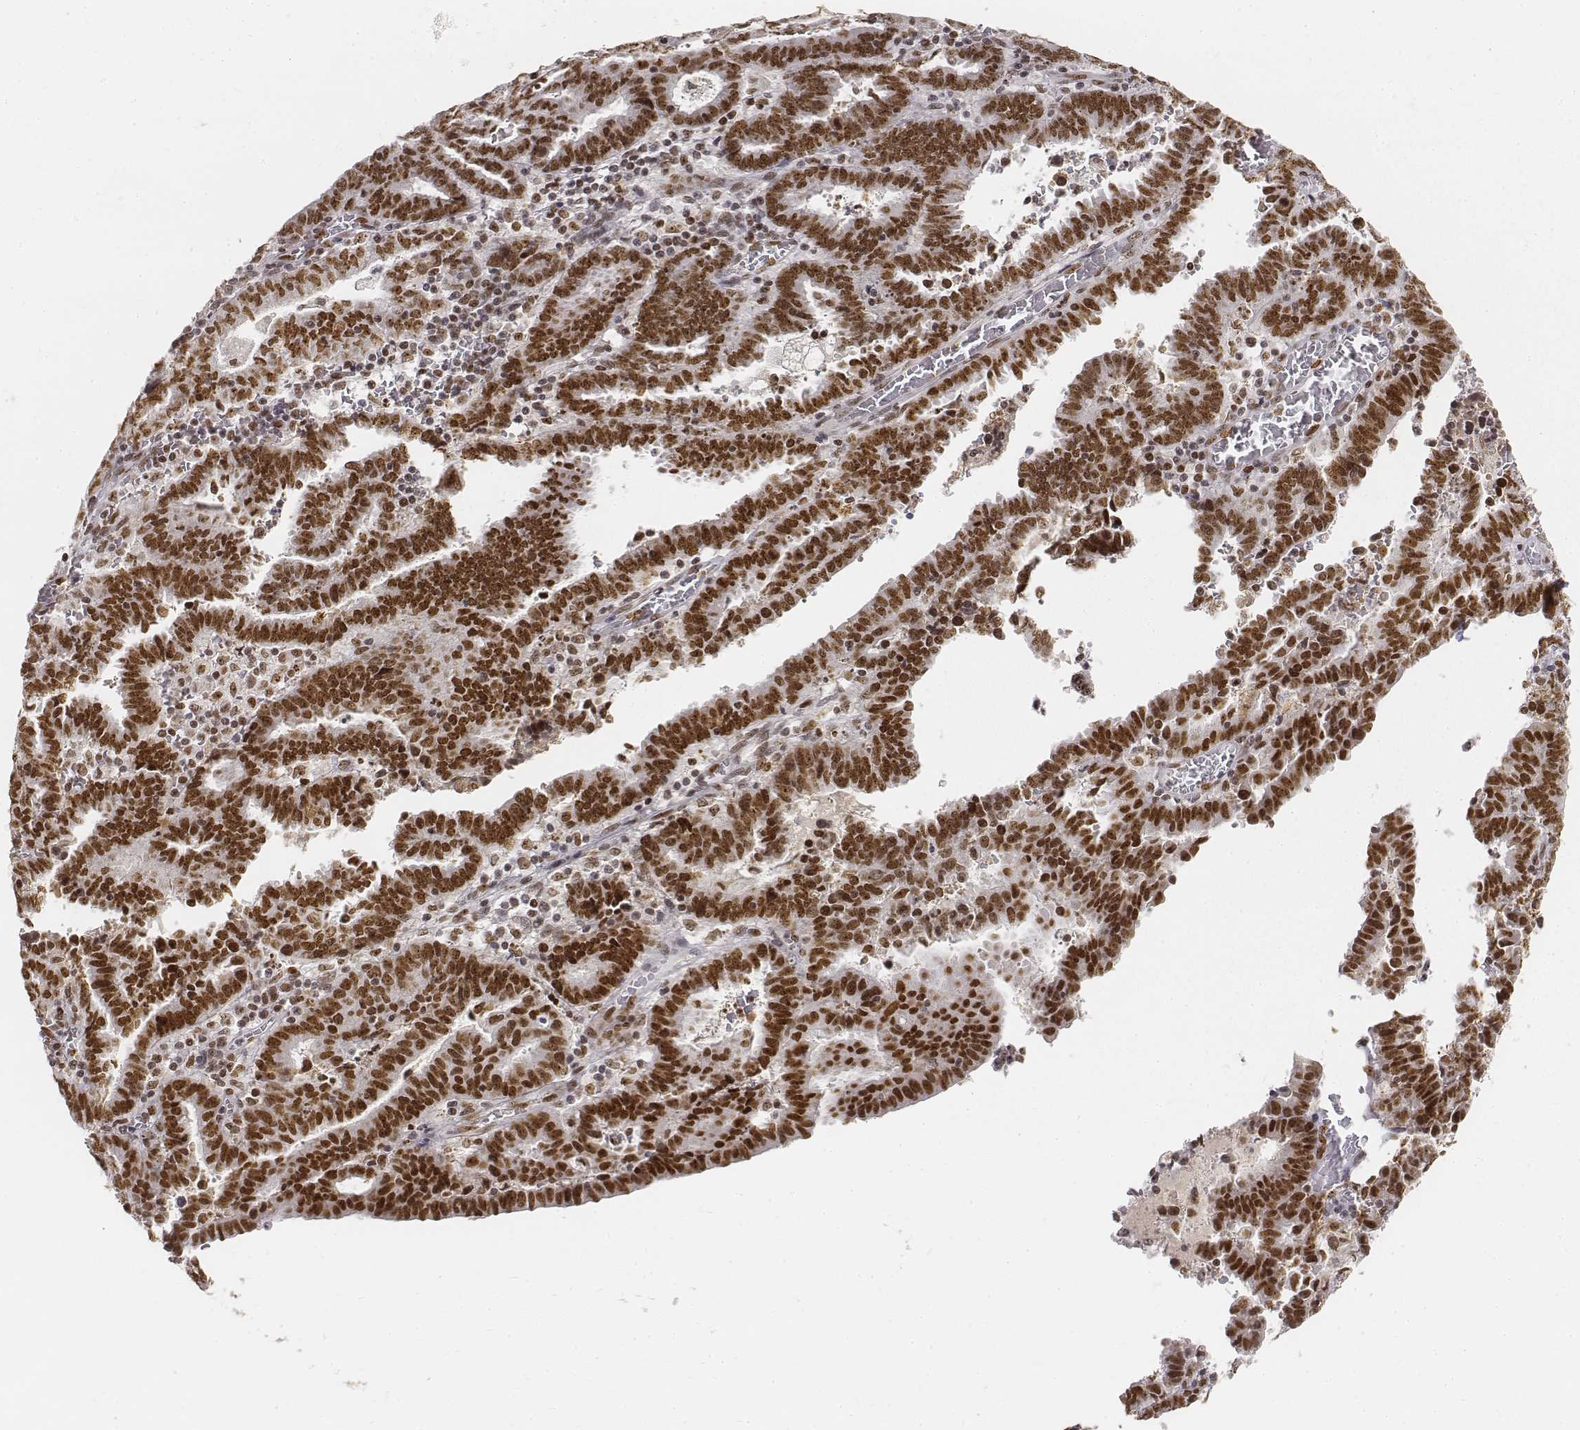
{"staining": {"intensity": "strong", "quantity": ">75%", "location": "nuclear"}, "tissue": "endometrial cancer", "cell_type": "Tumor cells", "image_type": "cancer", "snomed": [{"axis": "morphology", "description": "Adenocarcinoma, NOS"}, {"axis": "topography", "description": "Uterus"}], "caption": "This image shows immunohistochemistry (IHC) staining of human adenocarcinoma (endometrial), with high strong nuclear expression in about >75% of tumor cells.", "gene": "PHF6", "patient": {"sex": "female", "age": 83}}